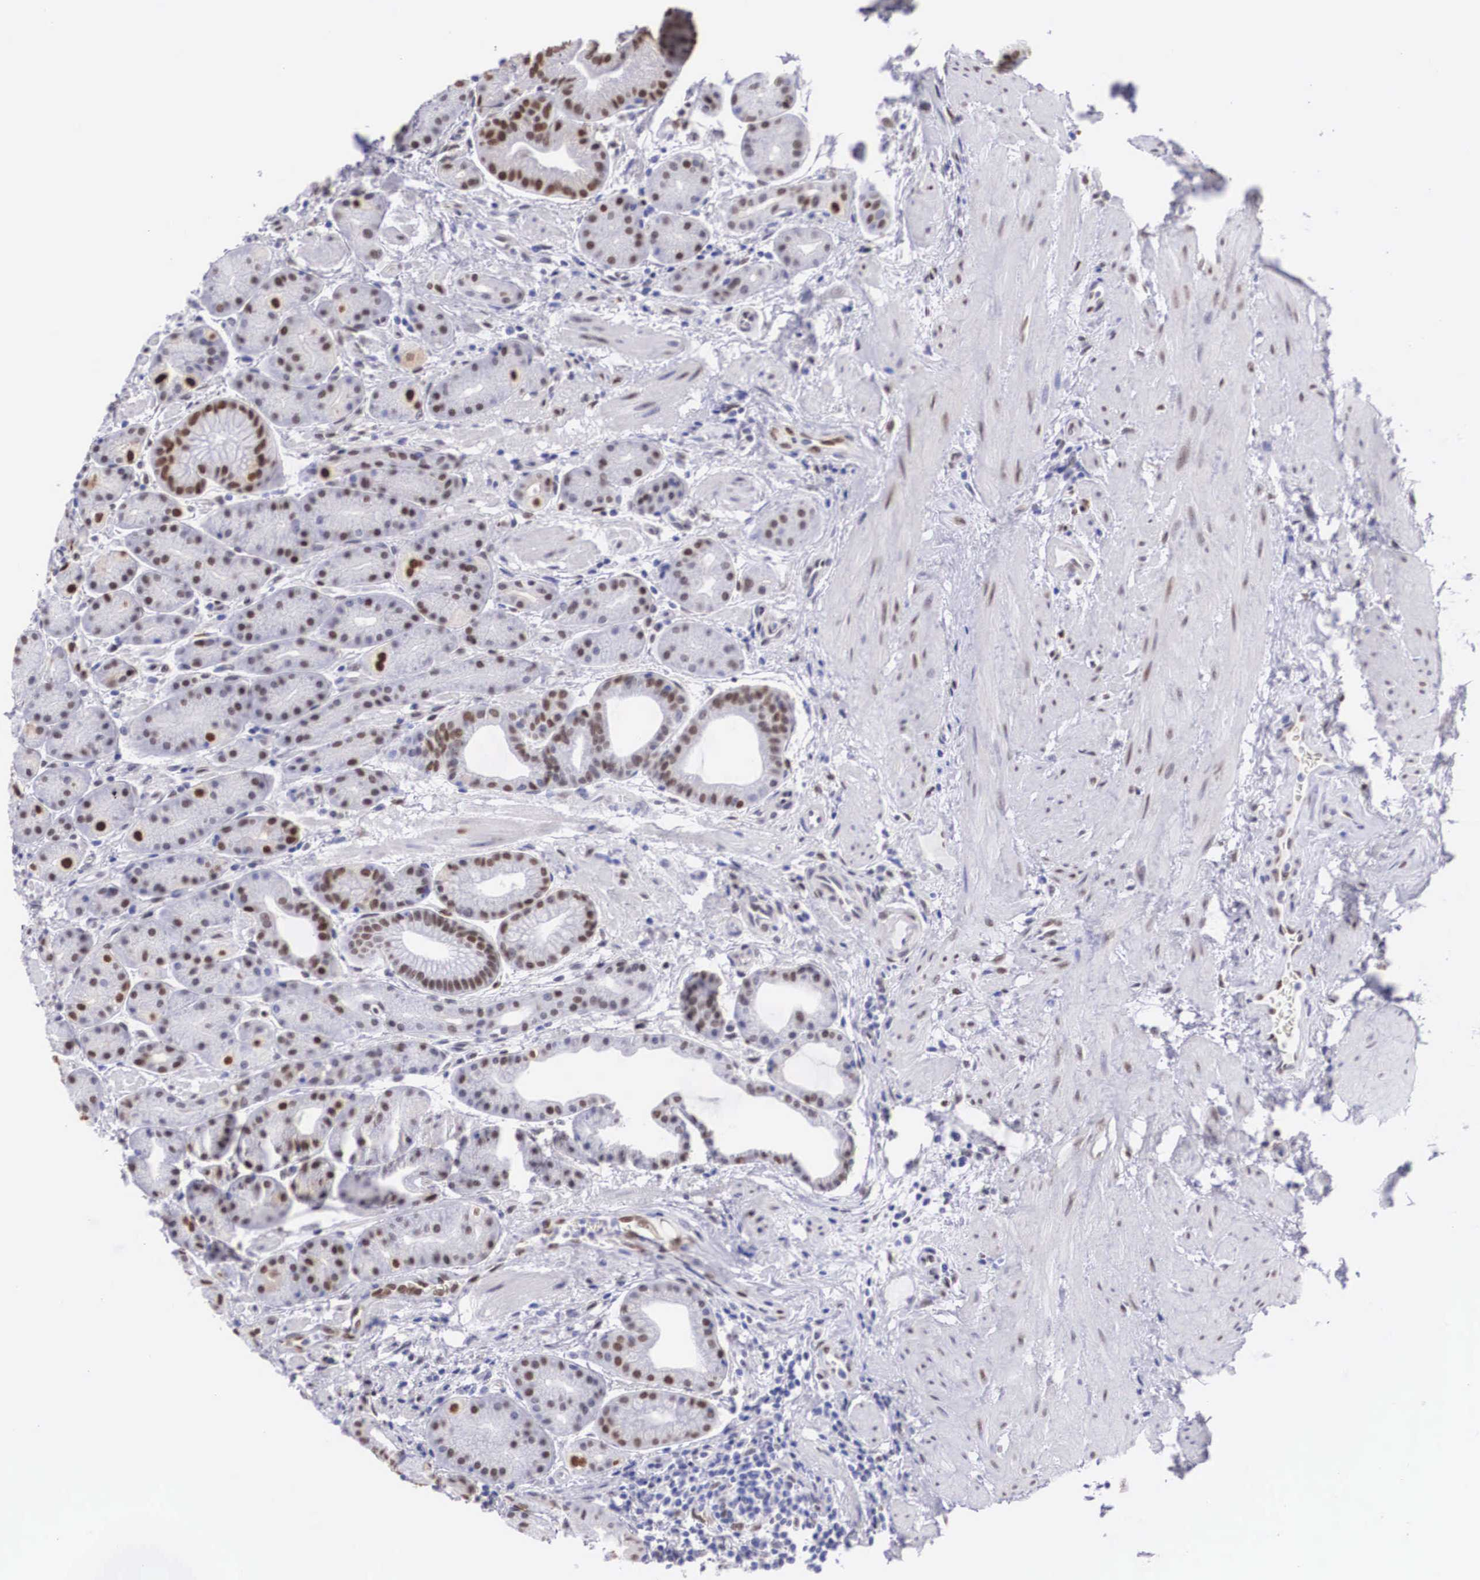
{"staining": {"intensity": "strong", "quantity": "25%-75%", "location": "nuclear"}, "tissue": "stomach", "cell_type": "Glandular cells", "image_type": "normal", "snomed": [{"axis": "morphology", "description": "Normal tissue, NOS"}, {"axis": "topography", "description": "Stomach, upper"}], "caption": "Immunohistochemistry image of benign human stomach stained for a protein (brown), which displays high levels of strong nuclear positivity in approximately 25%-75% of glandular cells.", "gene": "HMGN5", "patient": {"sex": "male", "age": 72}}